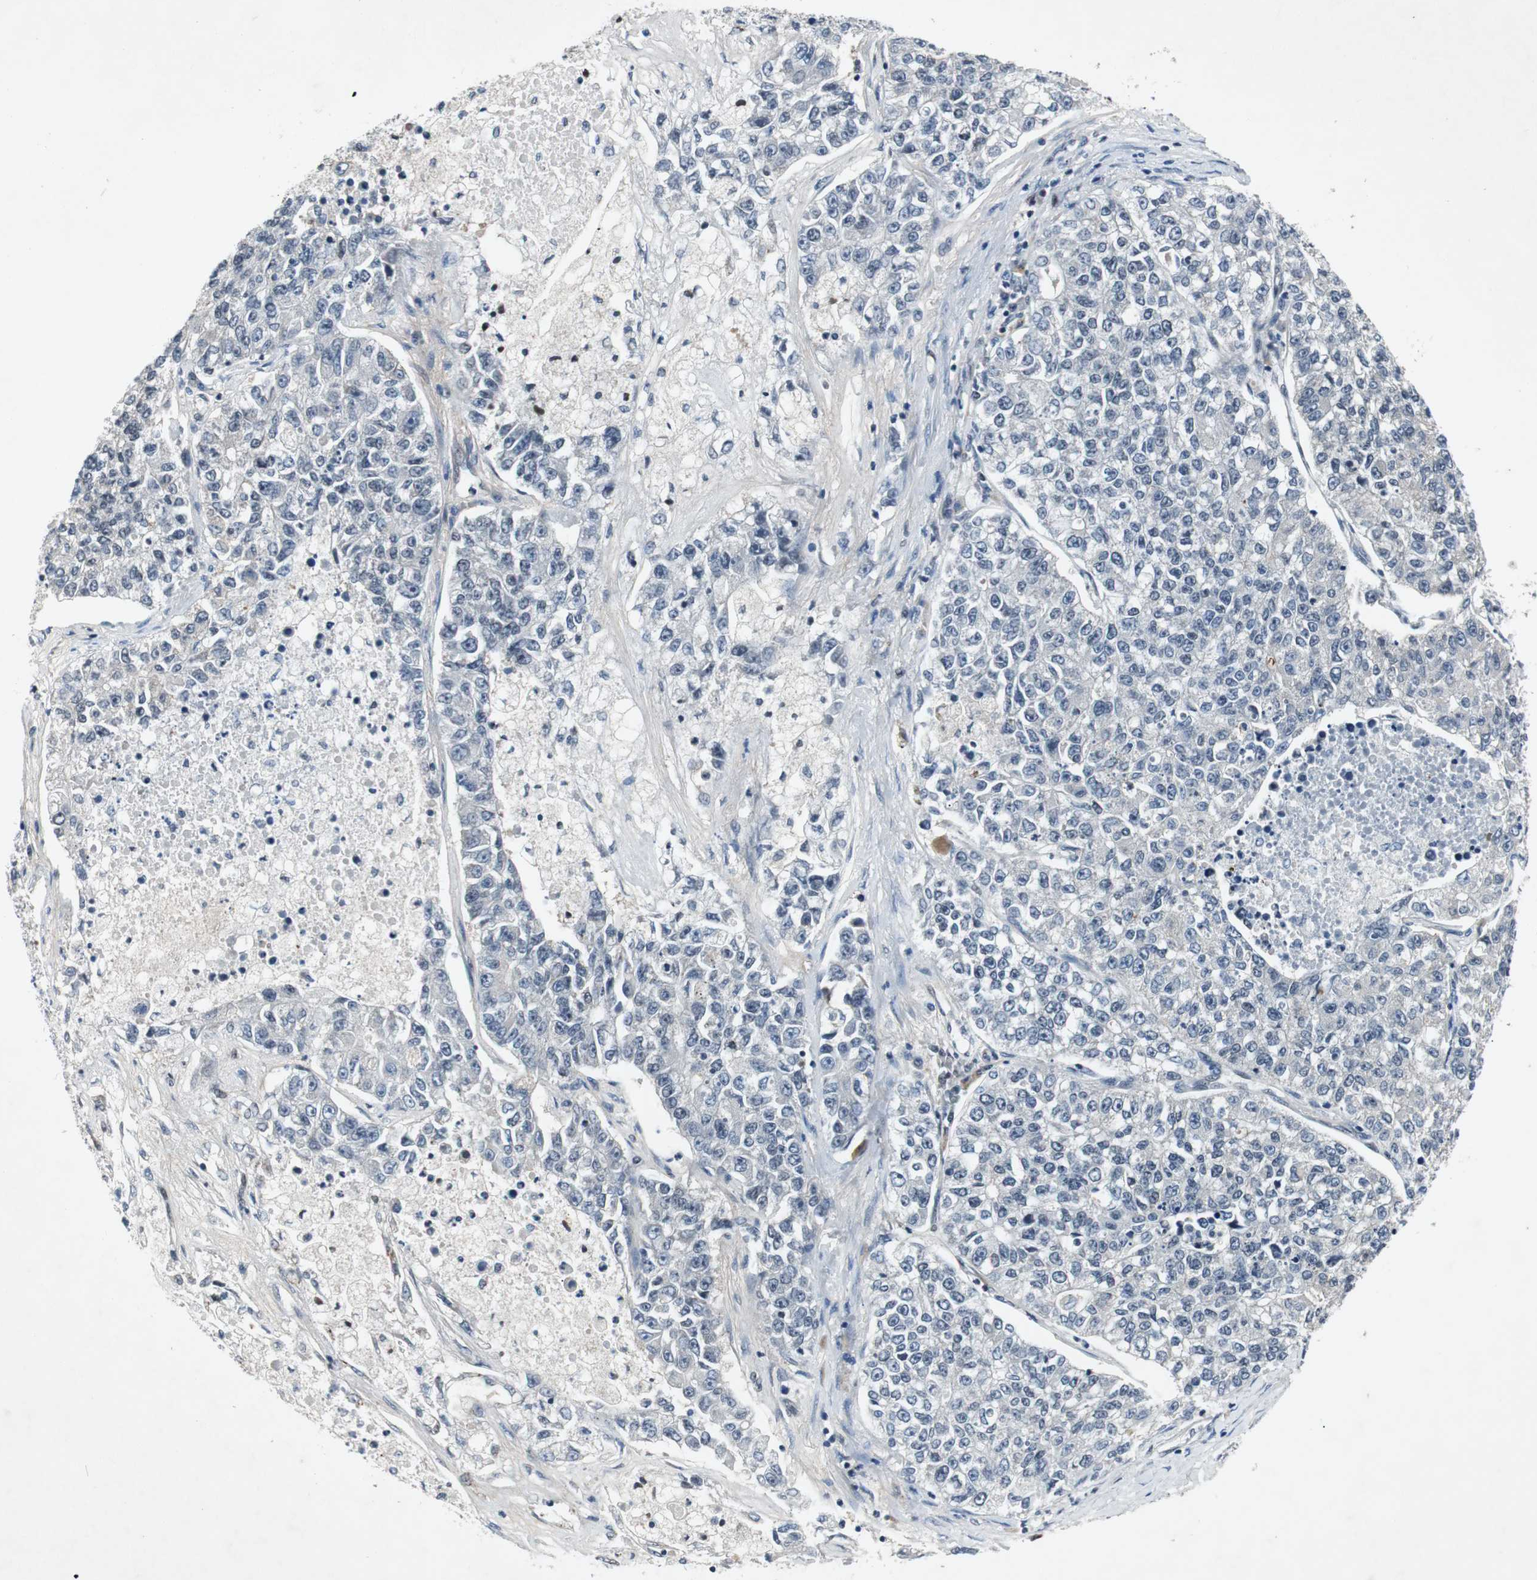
{"staining": {"intensity": "negative", "quantity": "none", "location": "none"}, "tissue": "lung cancer", "cell_type": "Tumor cells", "image_type": "cancer", "snomed": [{"axis": "morphology", "description": "Adenocarcinoma, NOS"}, {"axis": "topography", "description": "Lung"}], "caption": "DAB immunohistochemical staining of lung cancer (adenocarcinoma) demonstrates no significant expression in tumor cells. Nuclei are stained in blue.", "gene": "SMAD1", "patient": {"sex": "male", "age": 49}}